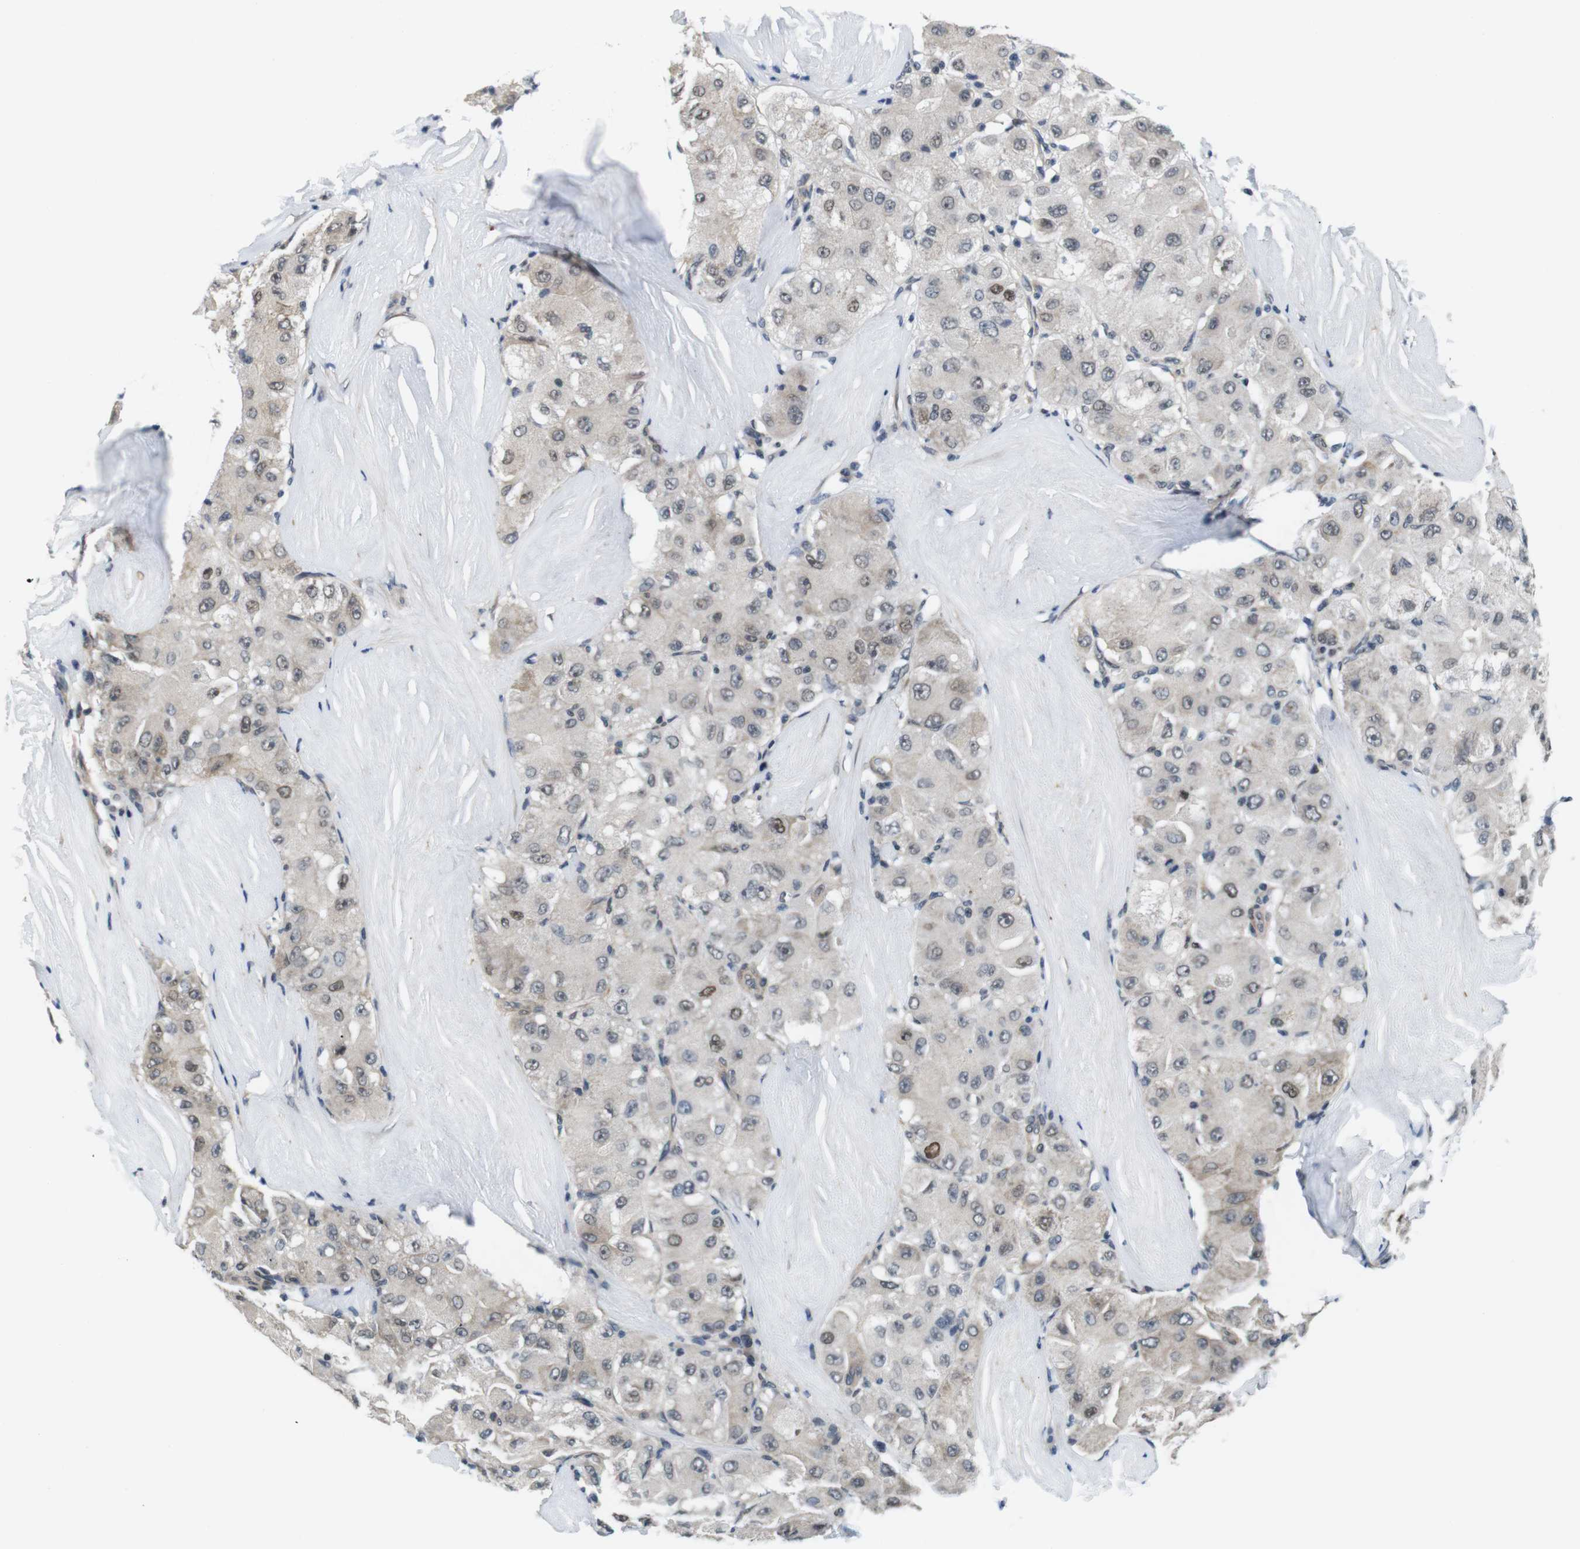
{"staining": {"intensity": "weak", "quantity": "25%-75%", "location": "cytoplasmic/membranous,nuclear"}, "tissue": "liver cancer", "cell_type": "Tumor cells", "image_type": "cancer", "snomed": [{"axis": "morphology", "description": "Carcinoma, Hepatocellular, NOS"}, {"axis": "topography", "description": "Liver"}], "caption": "Immunohistochemistry (IHC) (DAB (3,3'-diaminobenzidine)) staining of human liver cancer (hepatocellular carcinoma) shows weak cytoplasmic/membranous and nuclear protein staining in about 25%-75% of tumor cells. (Brightfield microscopy of DAB IHC at high magnification).", "gene": "SMCO2", "patient": {"sex": "male", "age": 80}}